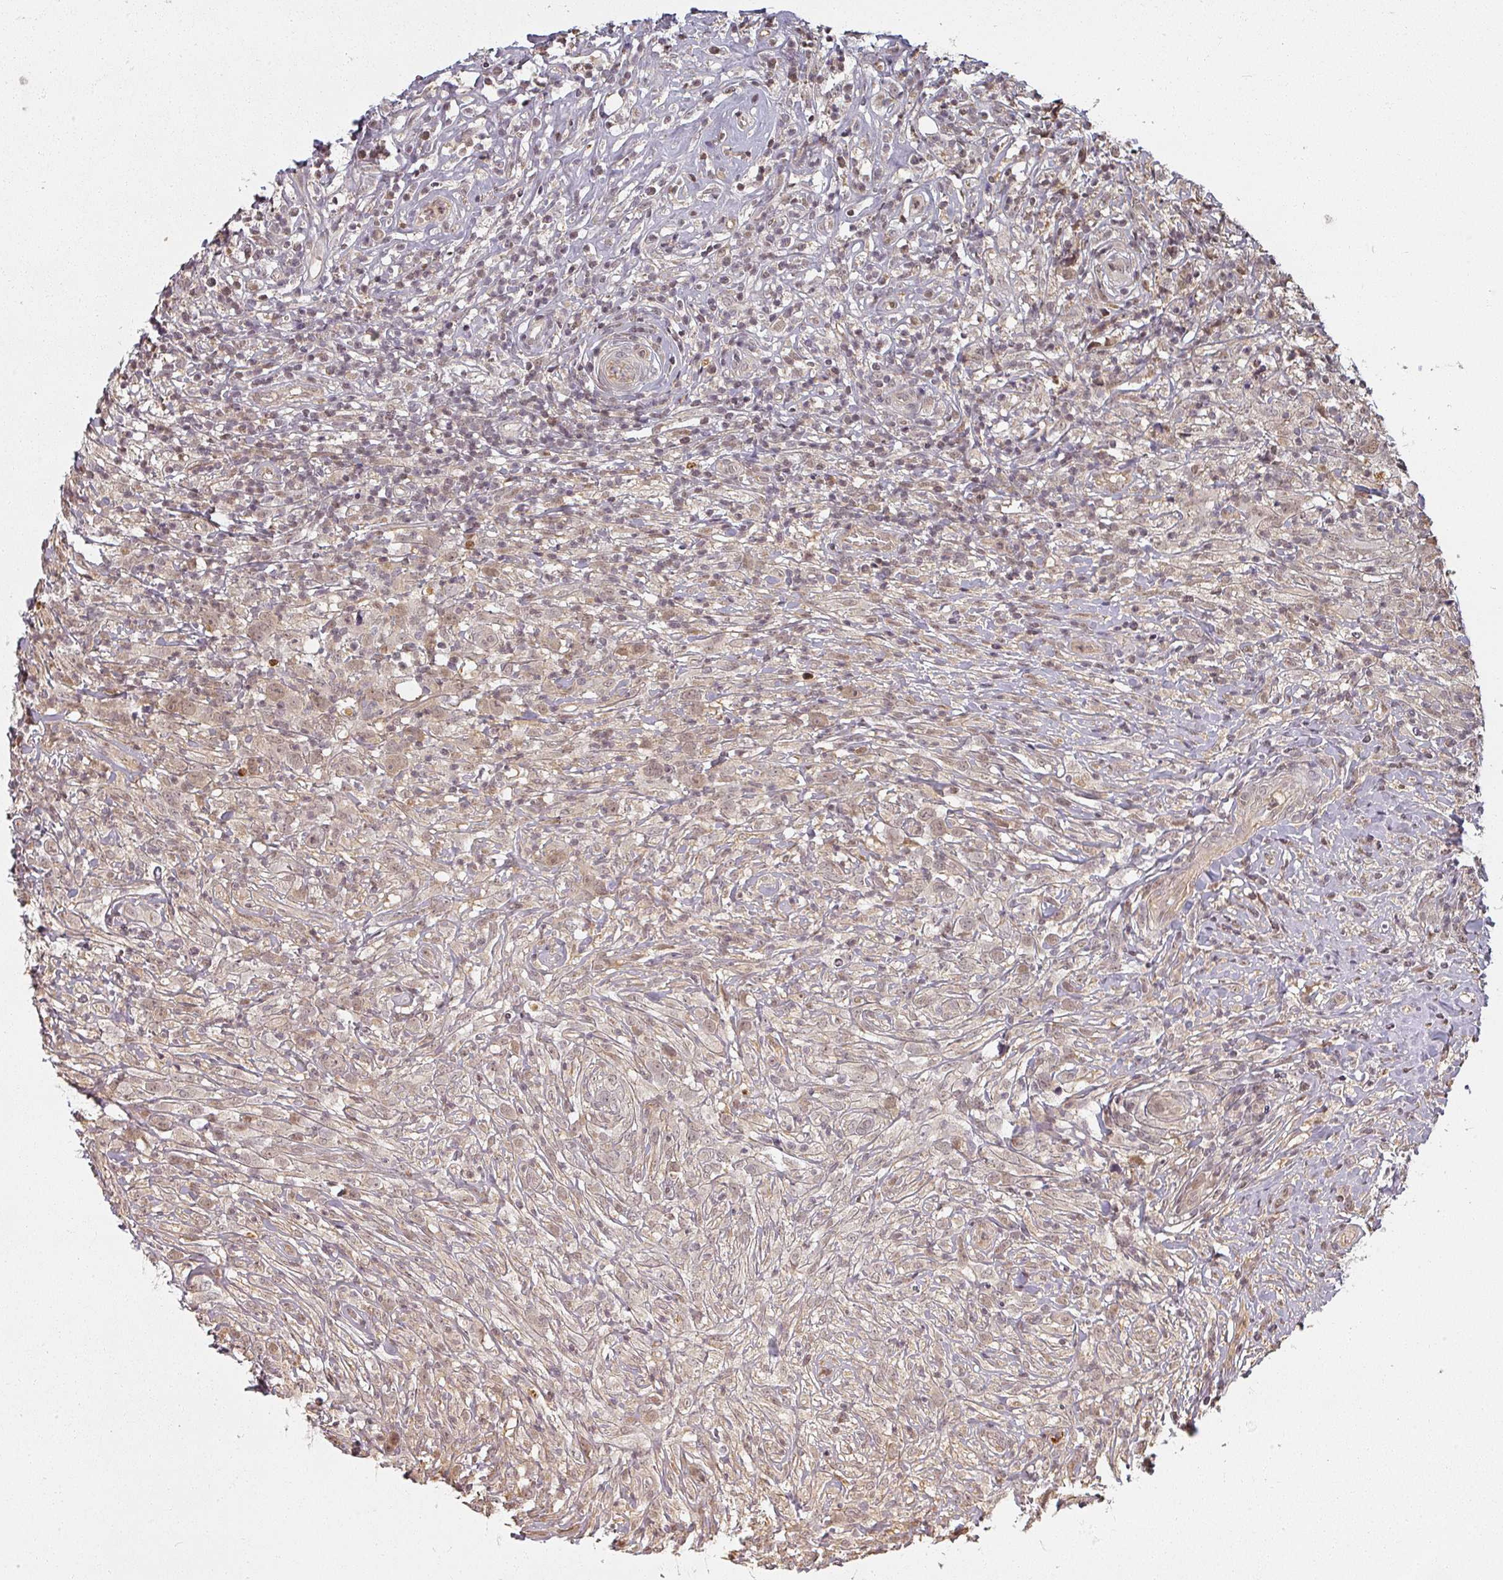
{"staining": {"intensity": "weak", "quantity": ">75%", "location": "cytoplasmic/membranous,nuclear"}, "tissue": "lymphoma", "cell_type": "Tumor cells", "image_type": "cancer", "snomed": [{"axis": "morphology", "description": "Hodgkin's disease, NOS"}, {"axis": "topography", "description": "No Tissue"}], "caption": "A low amount of weak cytoplasmic/membranous and nuclear staining is appreciated in about >75% of tumor cells in Hodgkin's disease tissue.", "gene": "MED19", "patient": {"sex": "female", "age": 21}}